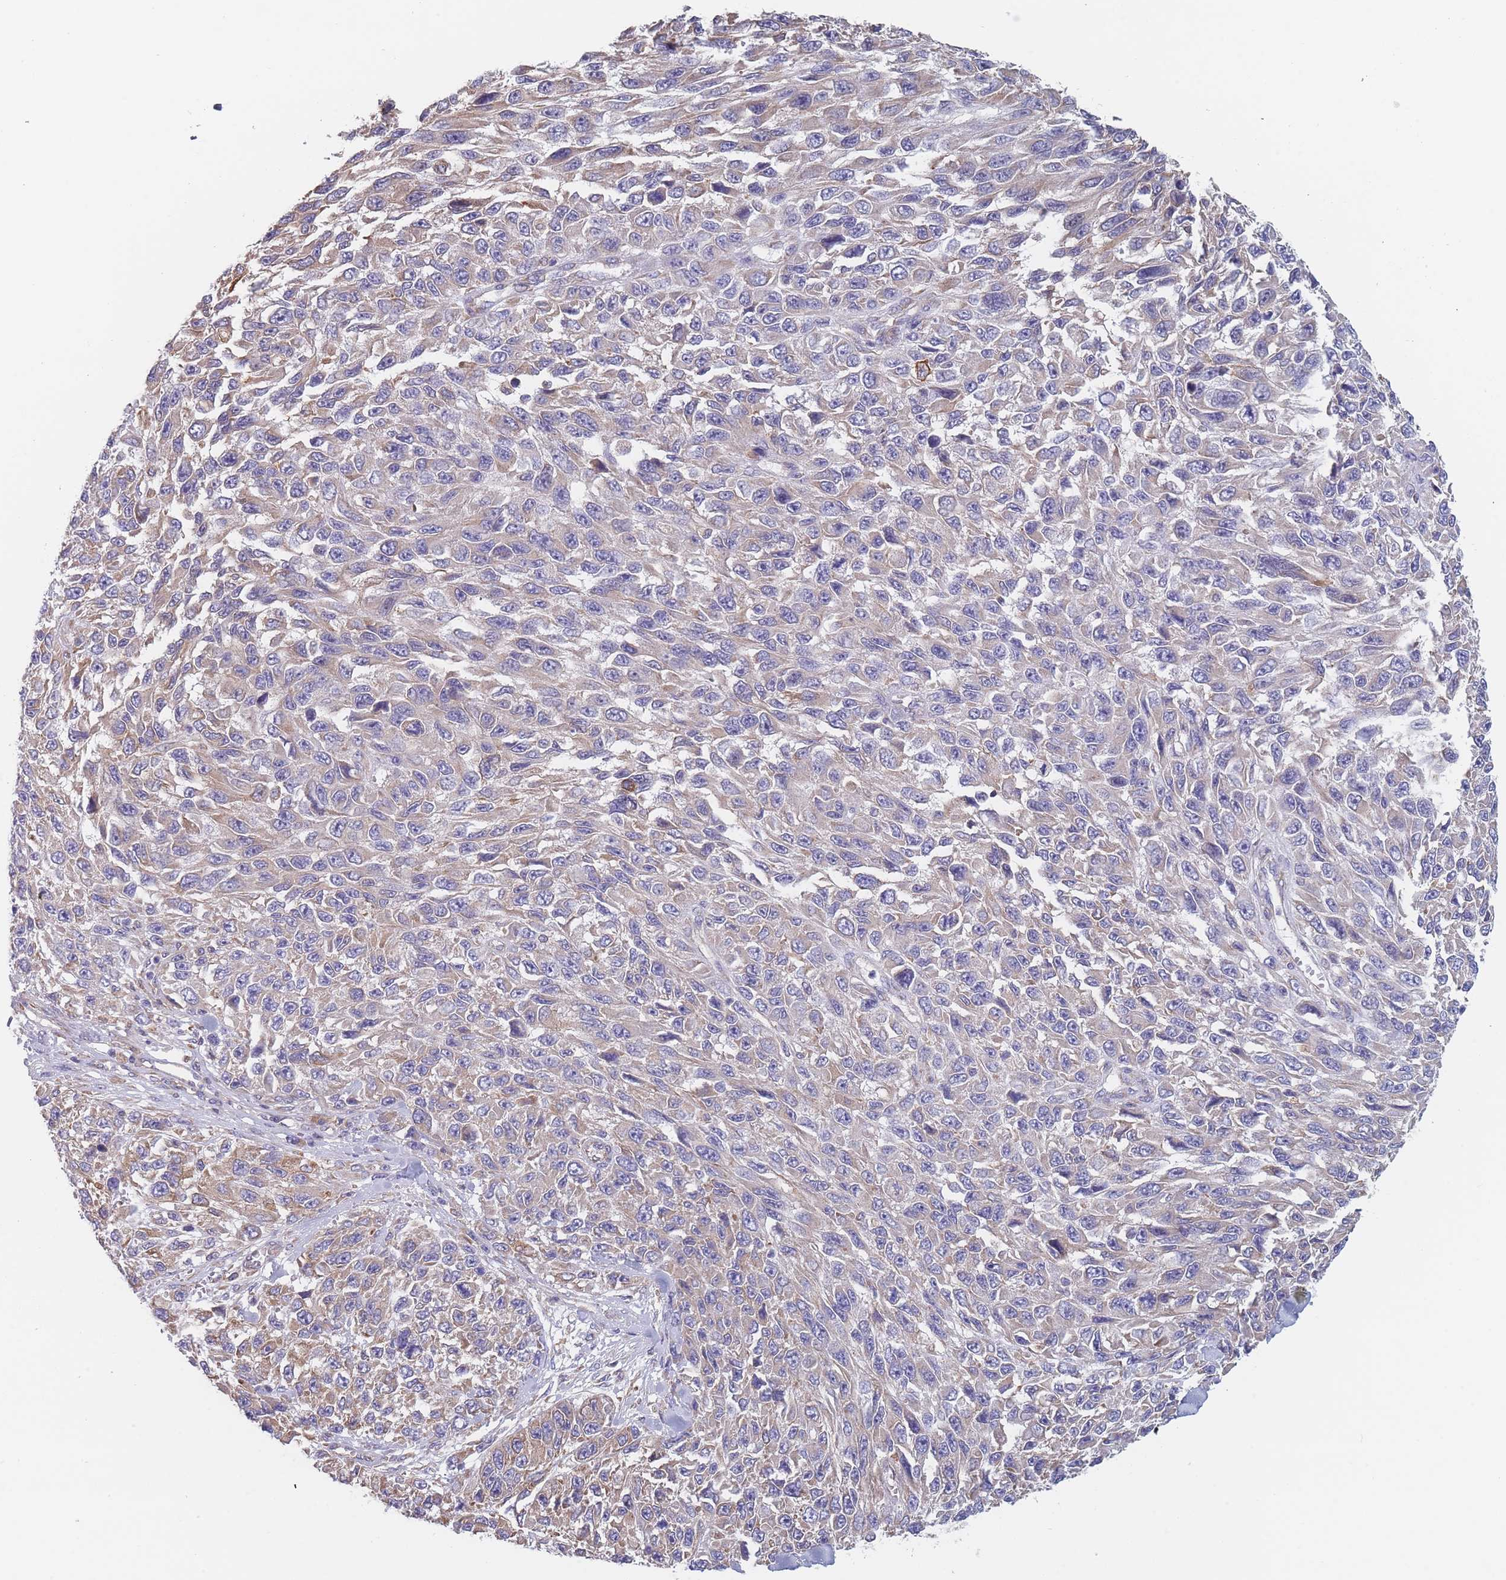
{"staining": {"intensity": "weak", "quantity": "25%-75%", "location": "cytoplasmic/membranous"}, "tissue": "melanoma", "cell_type": "Tumor cells", "image_type": "cancer", "snomed": [{"axis": "morphology", "description": "Malignant melanoma, NOS"}, {"axis": "topography", "description": "Skin"}], "caption": "Immunohistochemical staining of human malignant melanoma displays weak cytoplasmic/membranous protein positivity in approximately 25%-75% of tumor cells. Immunohistochemistry (ihc) stains the protein of interest in brown and the nuclei are stained blue.", "gene": "OR7C2", "patient": {"sex": "female", "age": 96}}